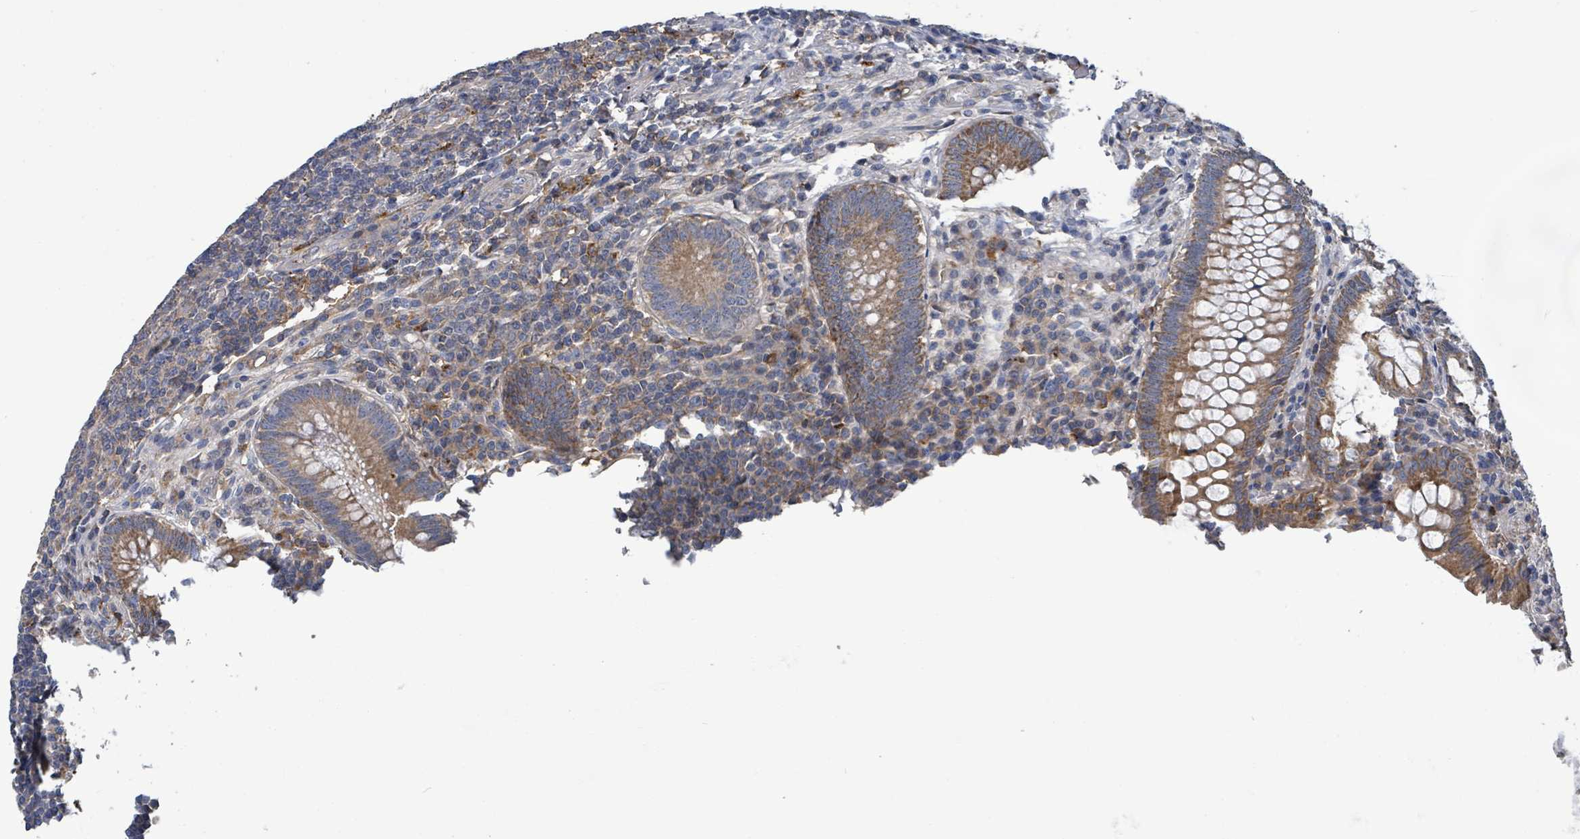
{"staining": {"intensity": "moderate", "quantity": ">75%", "location": "cytoplasmic/membranous"}, "tissue": "appendix", "cell_type": "Glandular cells", "image_type": "normal", "snomed": [{"axis": "morphology", "description": "Normal tissue, NOS"}, {"axis": "topography", "description": "Appendix"}], "caption": "IHC (DAB (3,3'-diaminobenzidine)) staining of normal human appendix shows moderate cytoplasmic/membranous protein staining in approximately >75% of glandular cells.", "gene": "PLAAT1", "patient": {"sex": "male", "age": 83}}